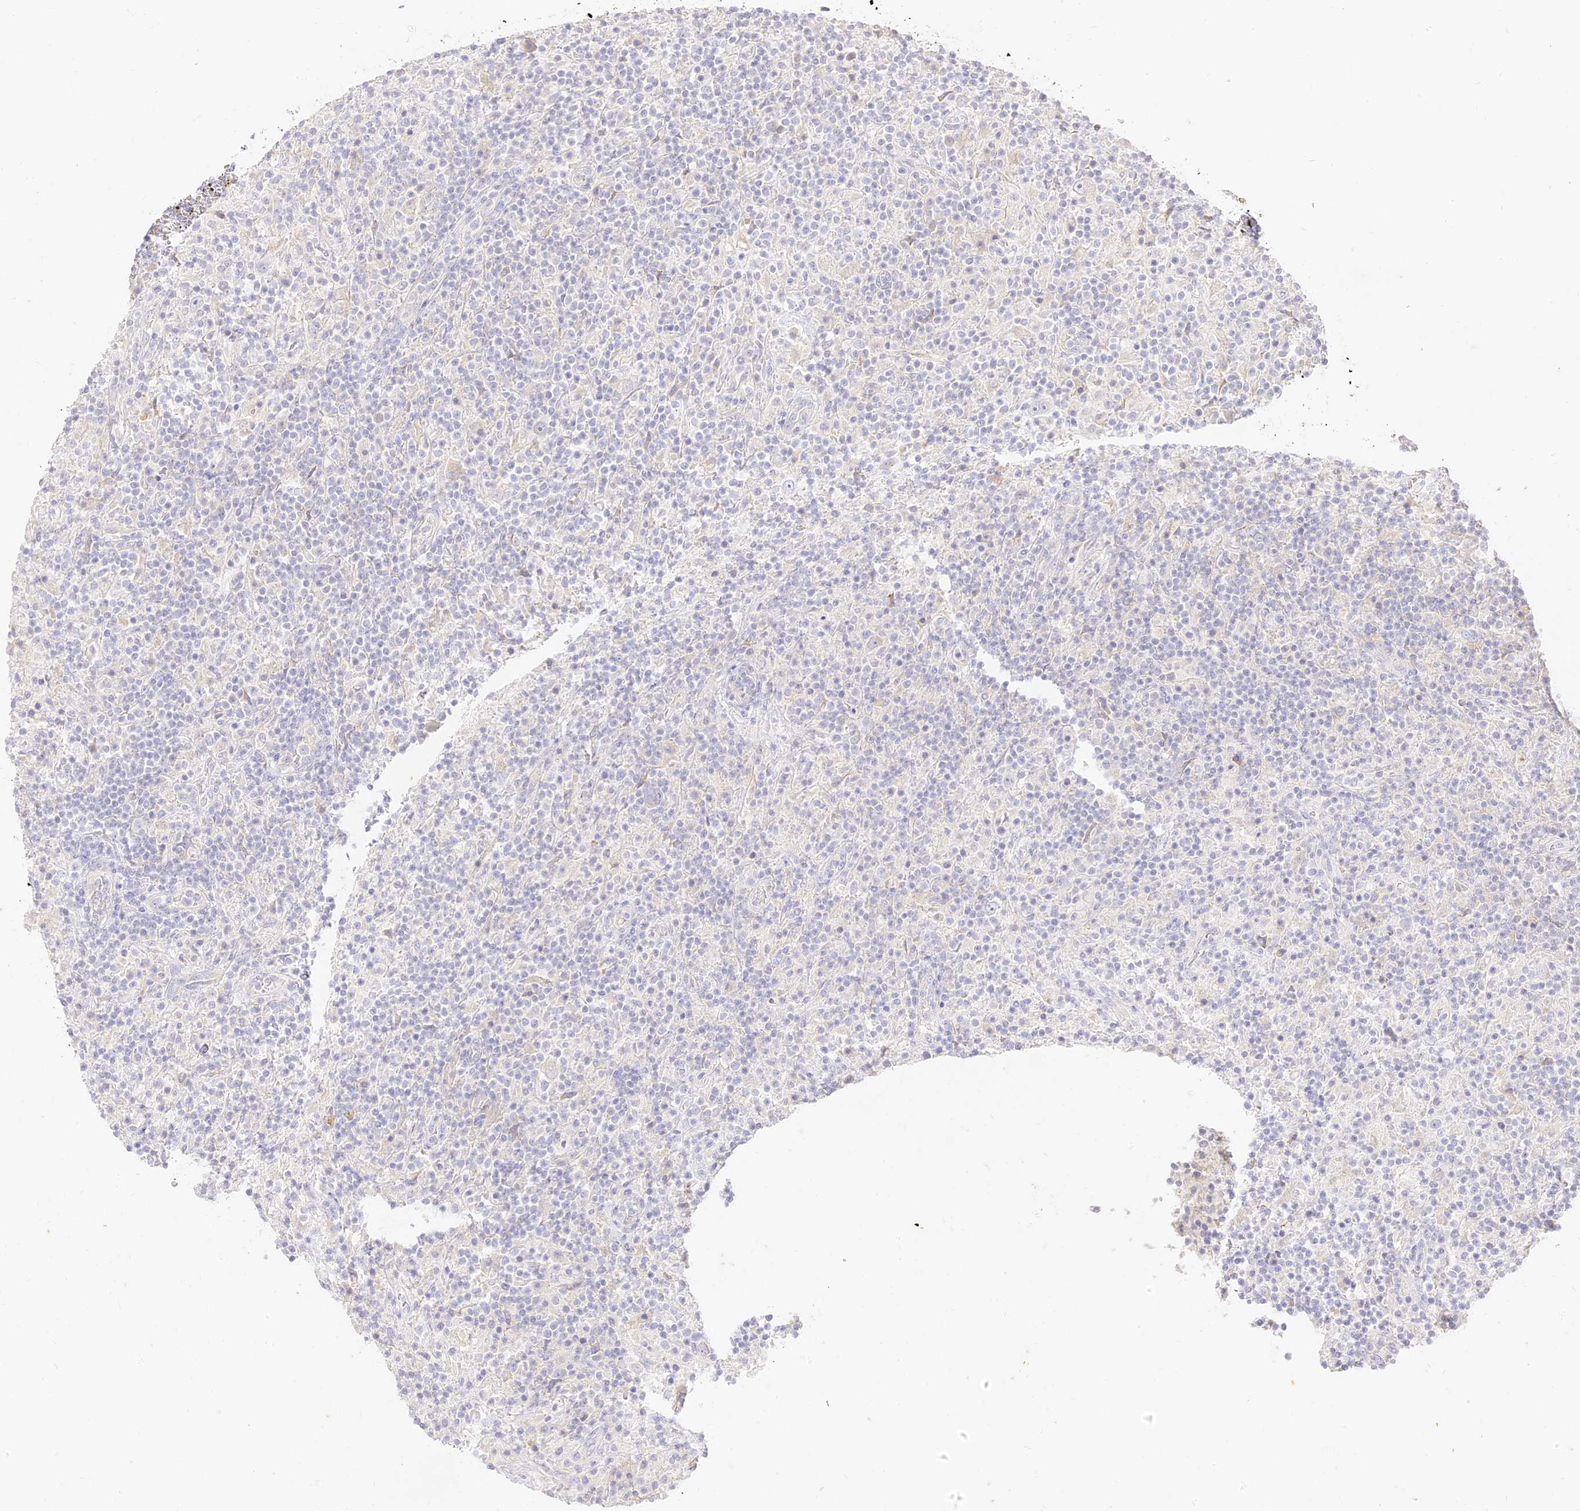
{"staining": {"intensity": "negative", "quantity": "none", "location": "none"}, "tissue": "lymphoma", "cell_type": "Tumor cells", "image_type": "cancer", "snomed": [{"axis": "morphology", "description": "Hodgkin's disease, NOS"}, {"axis": "topography", "description": "Lymph node"}], "caption": "Hodgkin's disease was stained to show a protein in brown. There is no significant staining in tumor cells. (DAB (3,3'-diaminobenzidine) immunohistochemistry visualized using brightfield microscopy, high magnification).", "gene": "SEC13", "patient": {"sex": "male", "age": 70}}